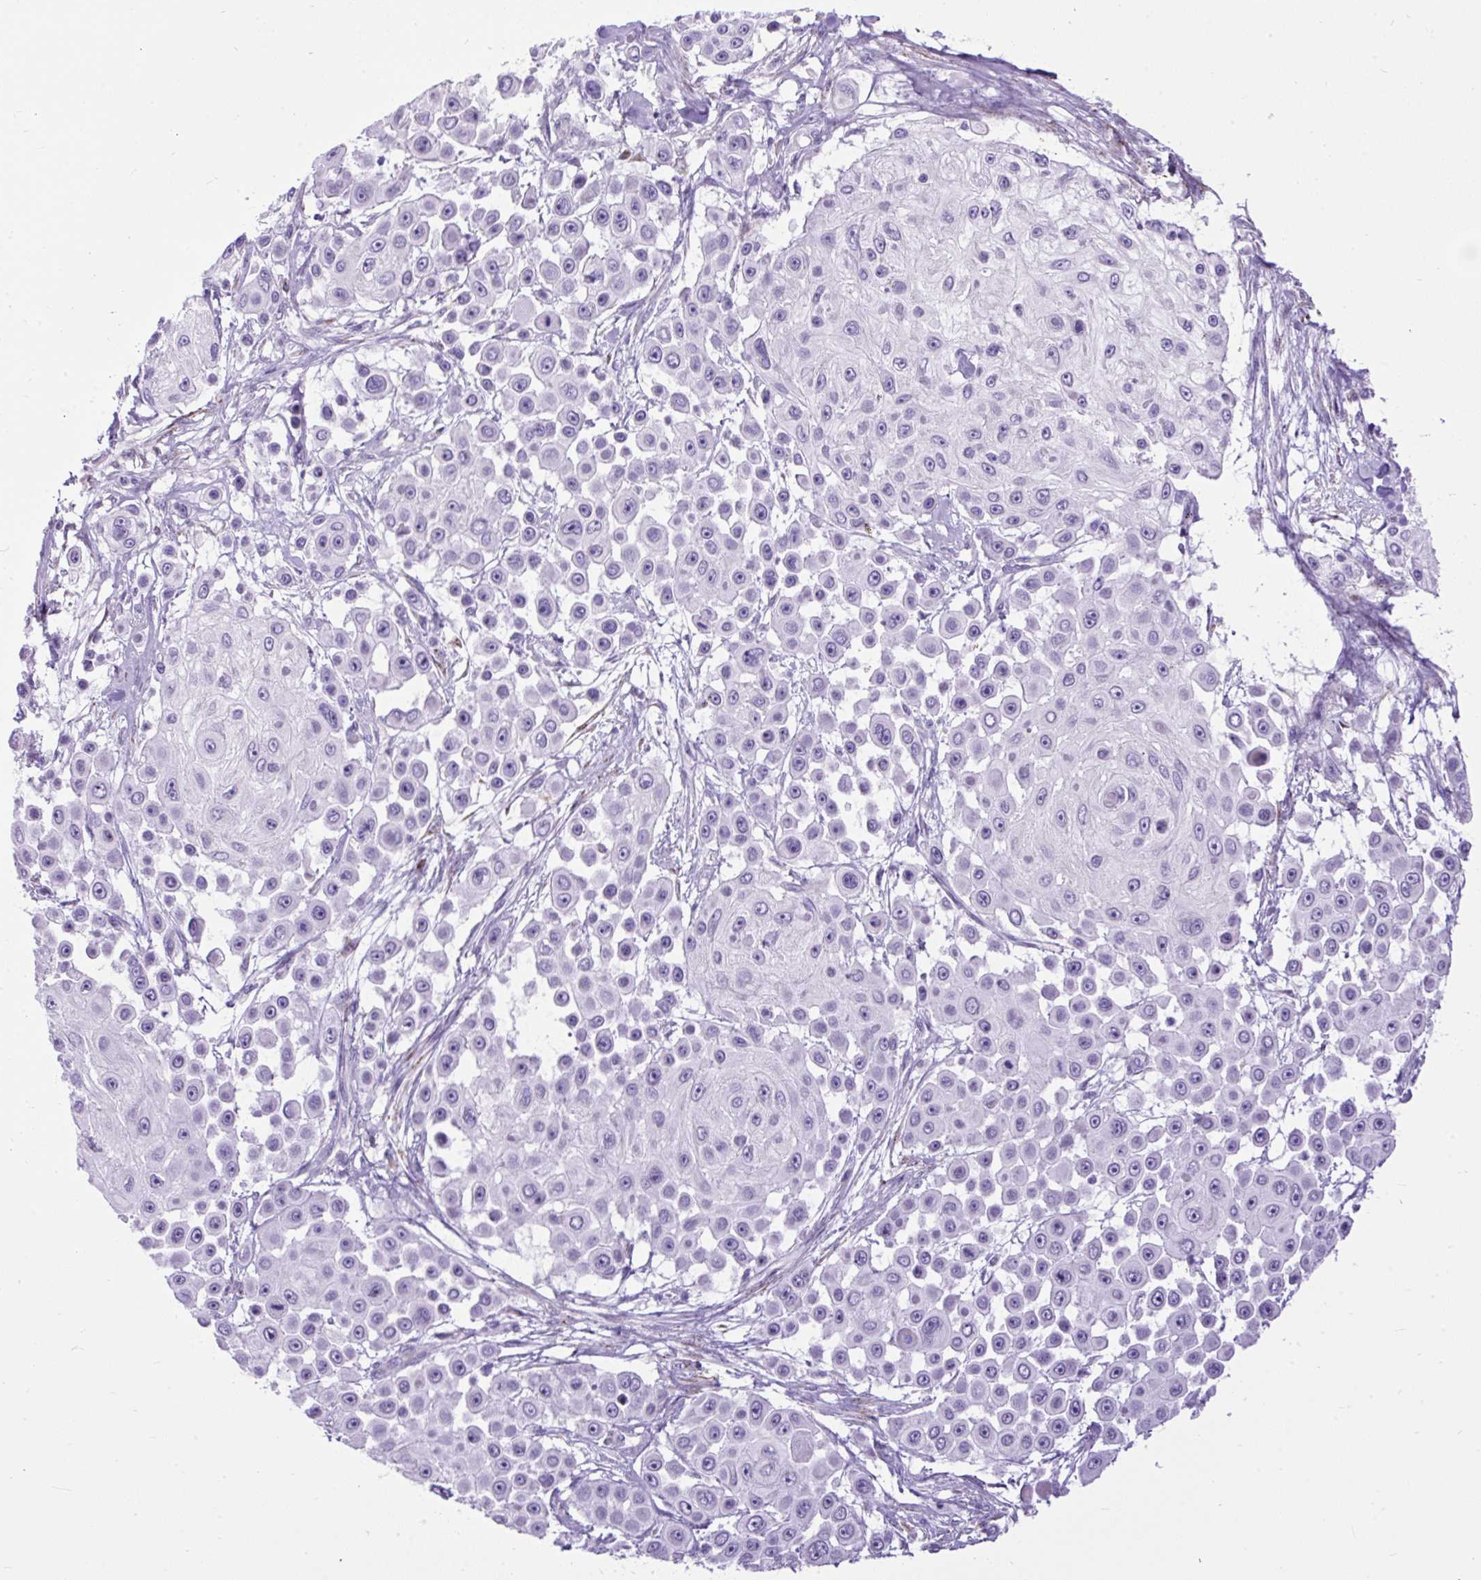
{"staining": {"intensity": "negative", "quantity": "none", "location": "none"}, "tissue": "skin cancer", "cell_type": "Tumor cells", "image_type": "cancer", "snomed": [{"axis": "morphology", "description": "Squamous cell carcinoma, NOS"}, {"axis": "topography", "description": "Skin"}], "caption": "Immunohistochemistry image of neoplastic tissue: human skin squamous cell carcinoma stained with DAB (3,3'-diaminobenzidine) shows no significant protein positivity in tumor cells.", "gene": "ZNF256", "patient": {"sex": "male", "age": 67}}